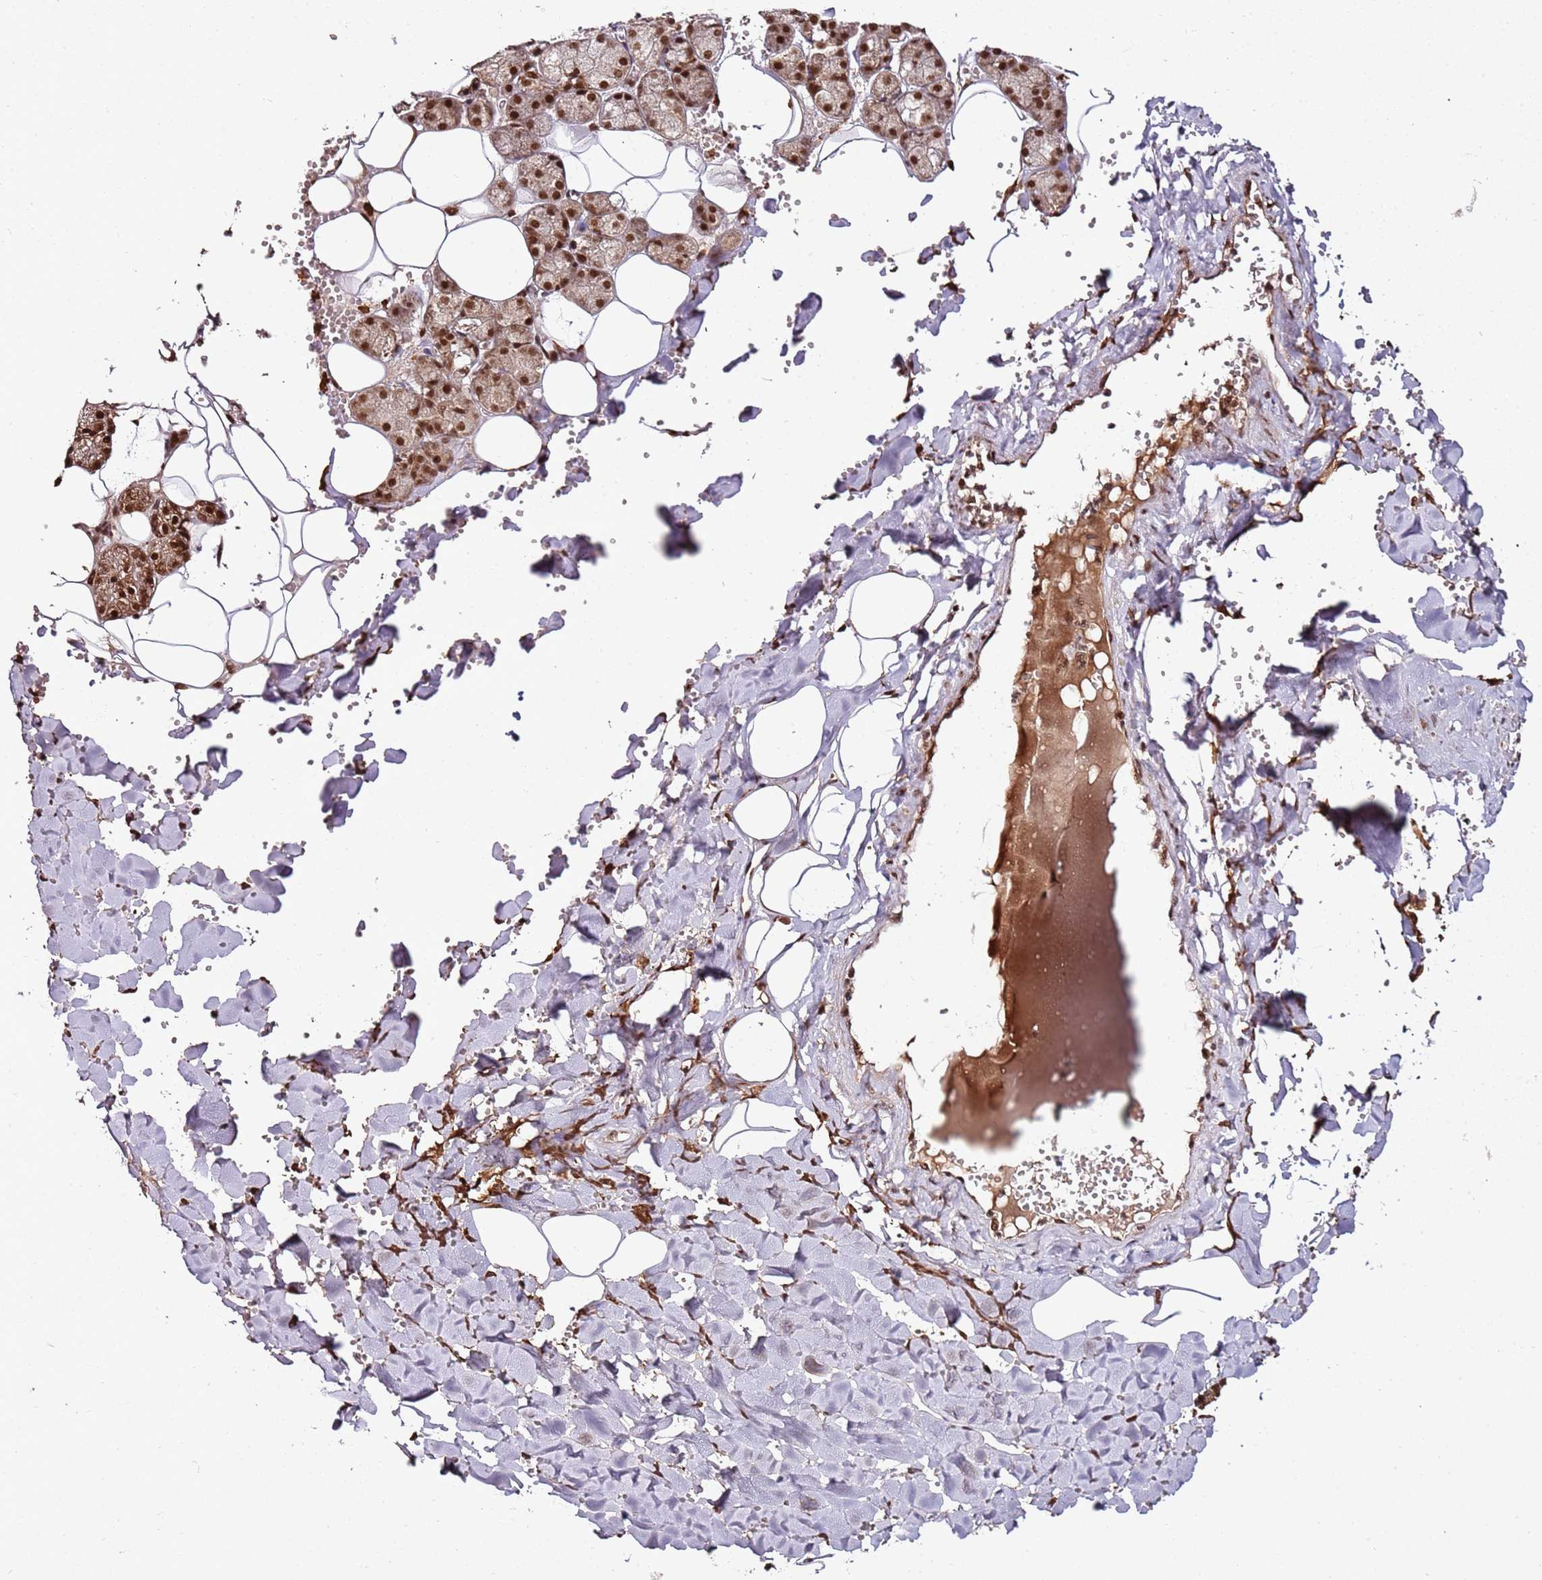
{"staining": {"intensity": "strong", "quantity": ">75%", "location": "nuclear"}, "tissue": "salivary gland", "cell_type": "Glandular cells", "image_type": "normal", "snomed": [{"axis": "morphology", "description": "Normal tissue, NOS"}, {"axis": "topography", "description": "Salivary gland"}], "caption": "Salivary gland stained with DAB immunohistochemistry shows high levels of strong nuclear expression in approximately >75% of glandular cells. Using DAB (3,3'-diaminobenzidine) (brown) and hematoxylin (blue) stains, captured at high magnification using brightfield microscopy.", "gene": "XRN2", "patient": {"sex": "male", "age": 62}}